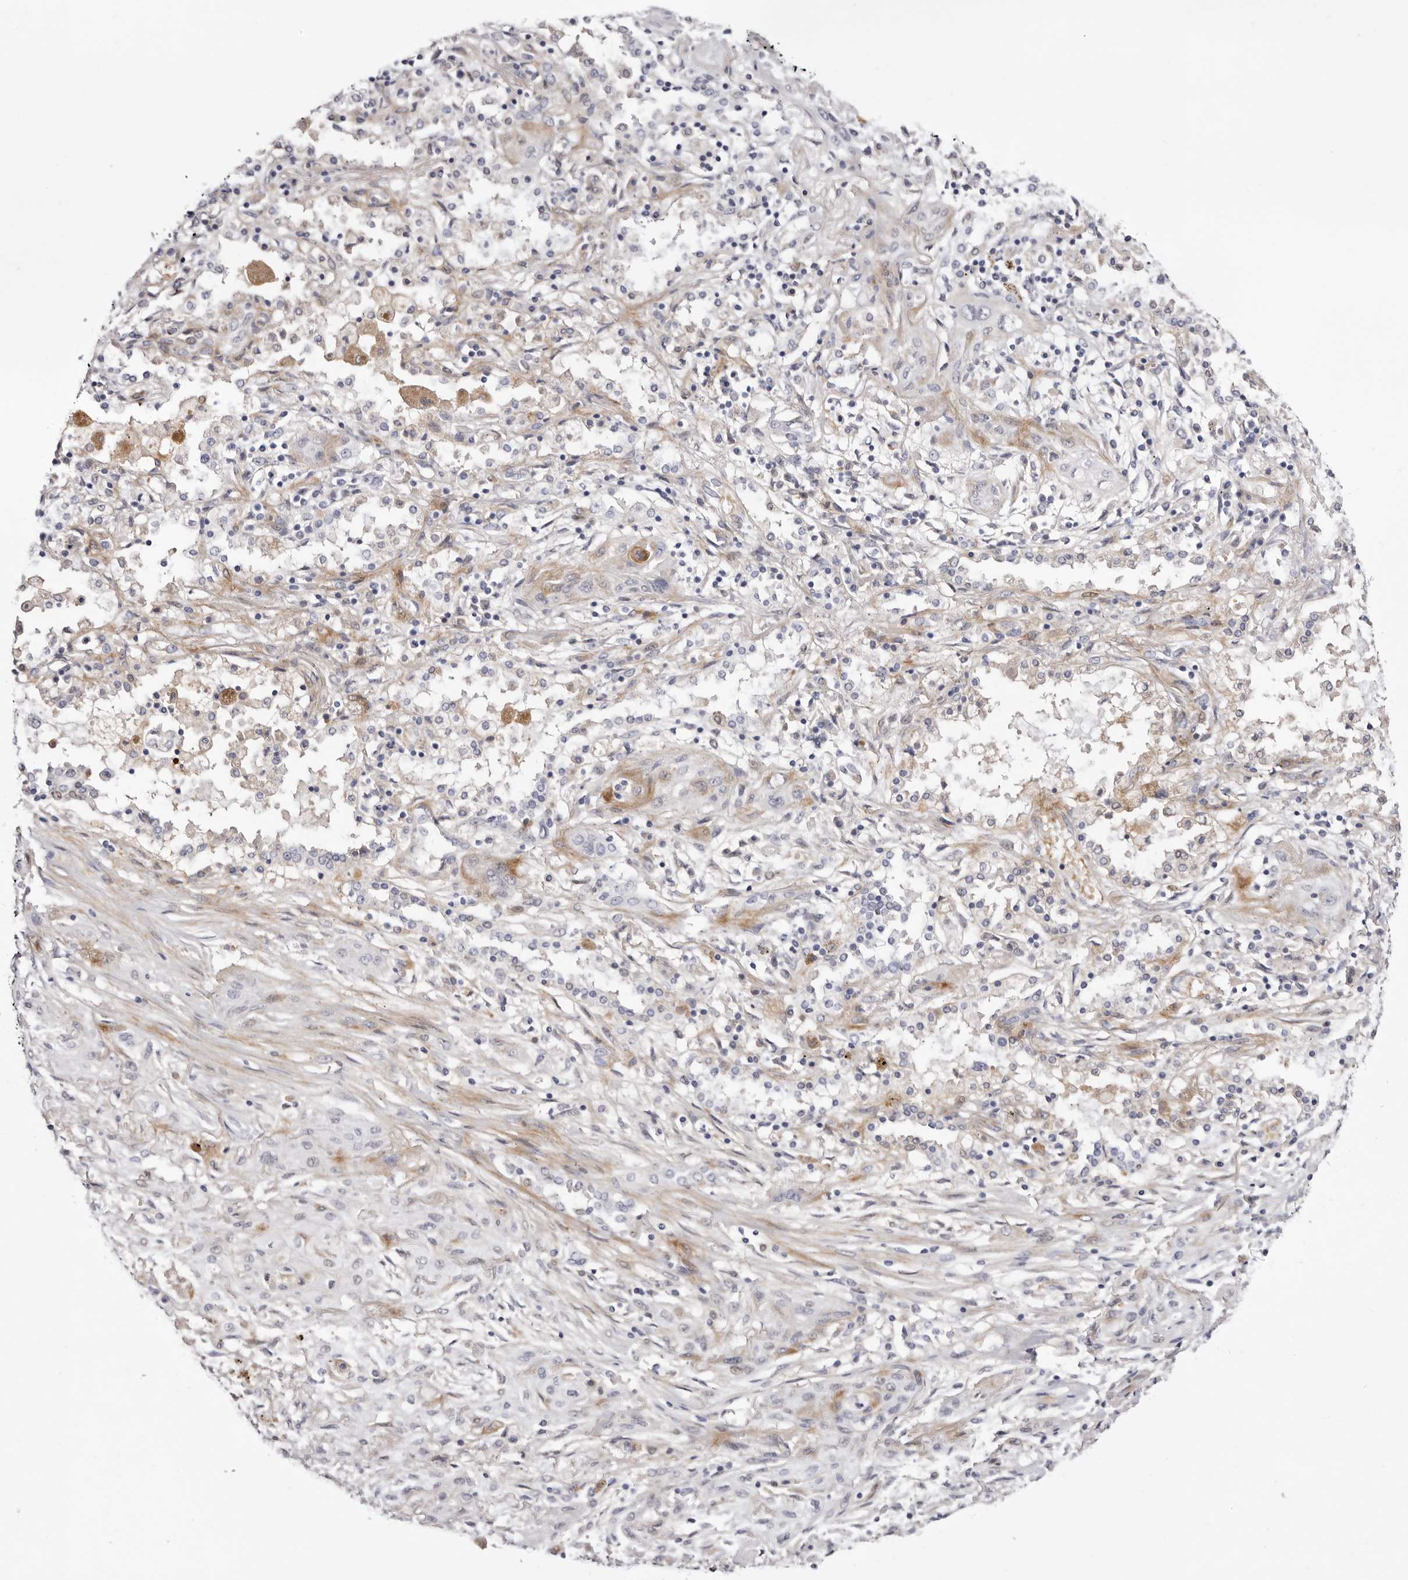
{"staining": {"intensity": "negative", "quantity": "none", "location": "none"}, "tissue": "lung cancer", "cell_type": "Tumor cells", "image_type": "cancer", "snomed": [{"axis": "morphology", "description": "Squamous cell carcinoma, NOS"}, {"axis": "topography", "description": "Lung"}], "caption": "IHC of lung cancer reveals no expression in tumor cells.", "gene": "LMLN", "patient": {"sex": "female", "age": 47}}